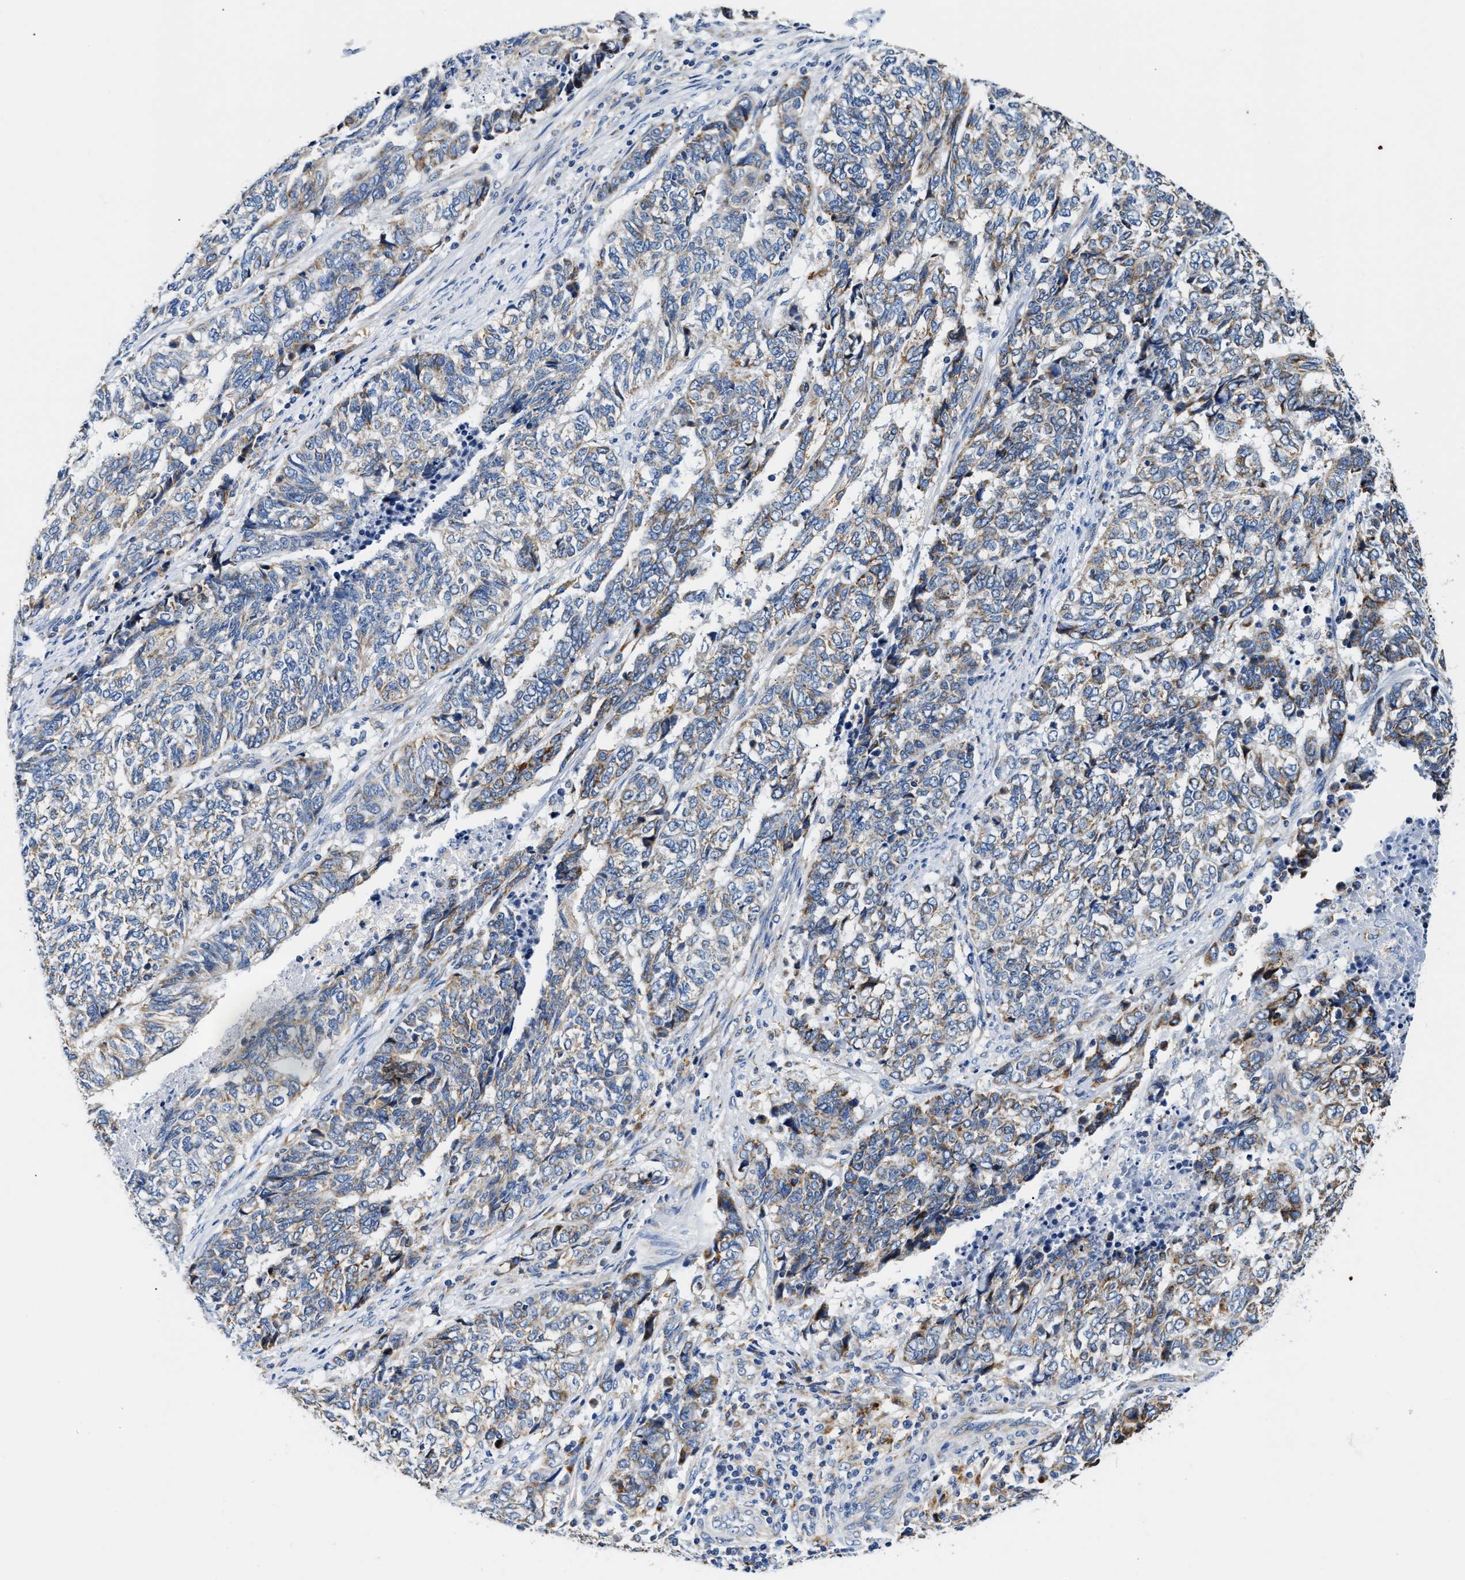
{"staining": {"intensity": "weak", "quantity": ">75%", "location": "cytoplasmic/membranous"}, "tissue": "endometrial cancer", "cell_type": "Tumor cells", "image_type": "cancer", "snomed": [{"axis": "morphology", "description": "Adenocarcinoma, NOS"}, {"axis": "topography", "description": "Endometrium"}], "caption": "DAB immunohistochemical staining of human endometrial cancer (adenocarcinoma) reveals weak cytoplasmic/membranous protein expression in approximately >75% of tumor cells. (IHC, brightfield microscopy, high magnification).", "gene": "ACADVL", "patient": {"sex": "female", "age": 80}}